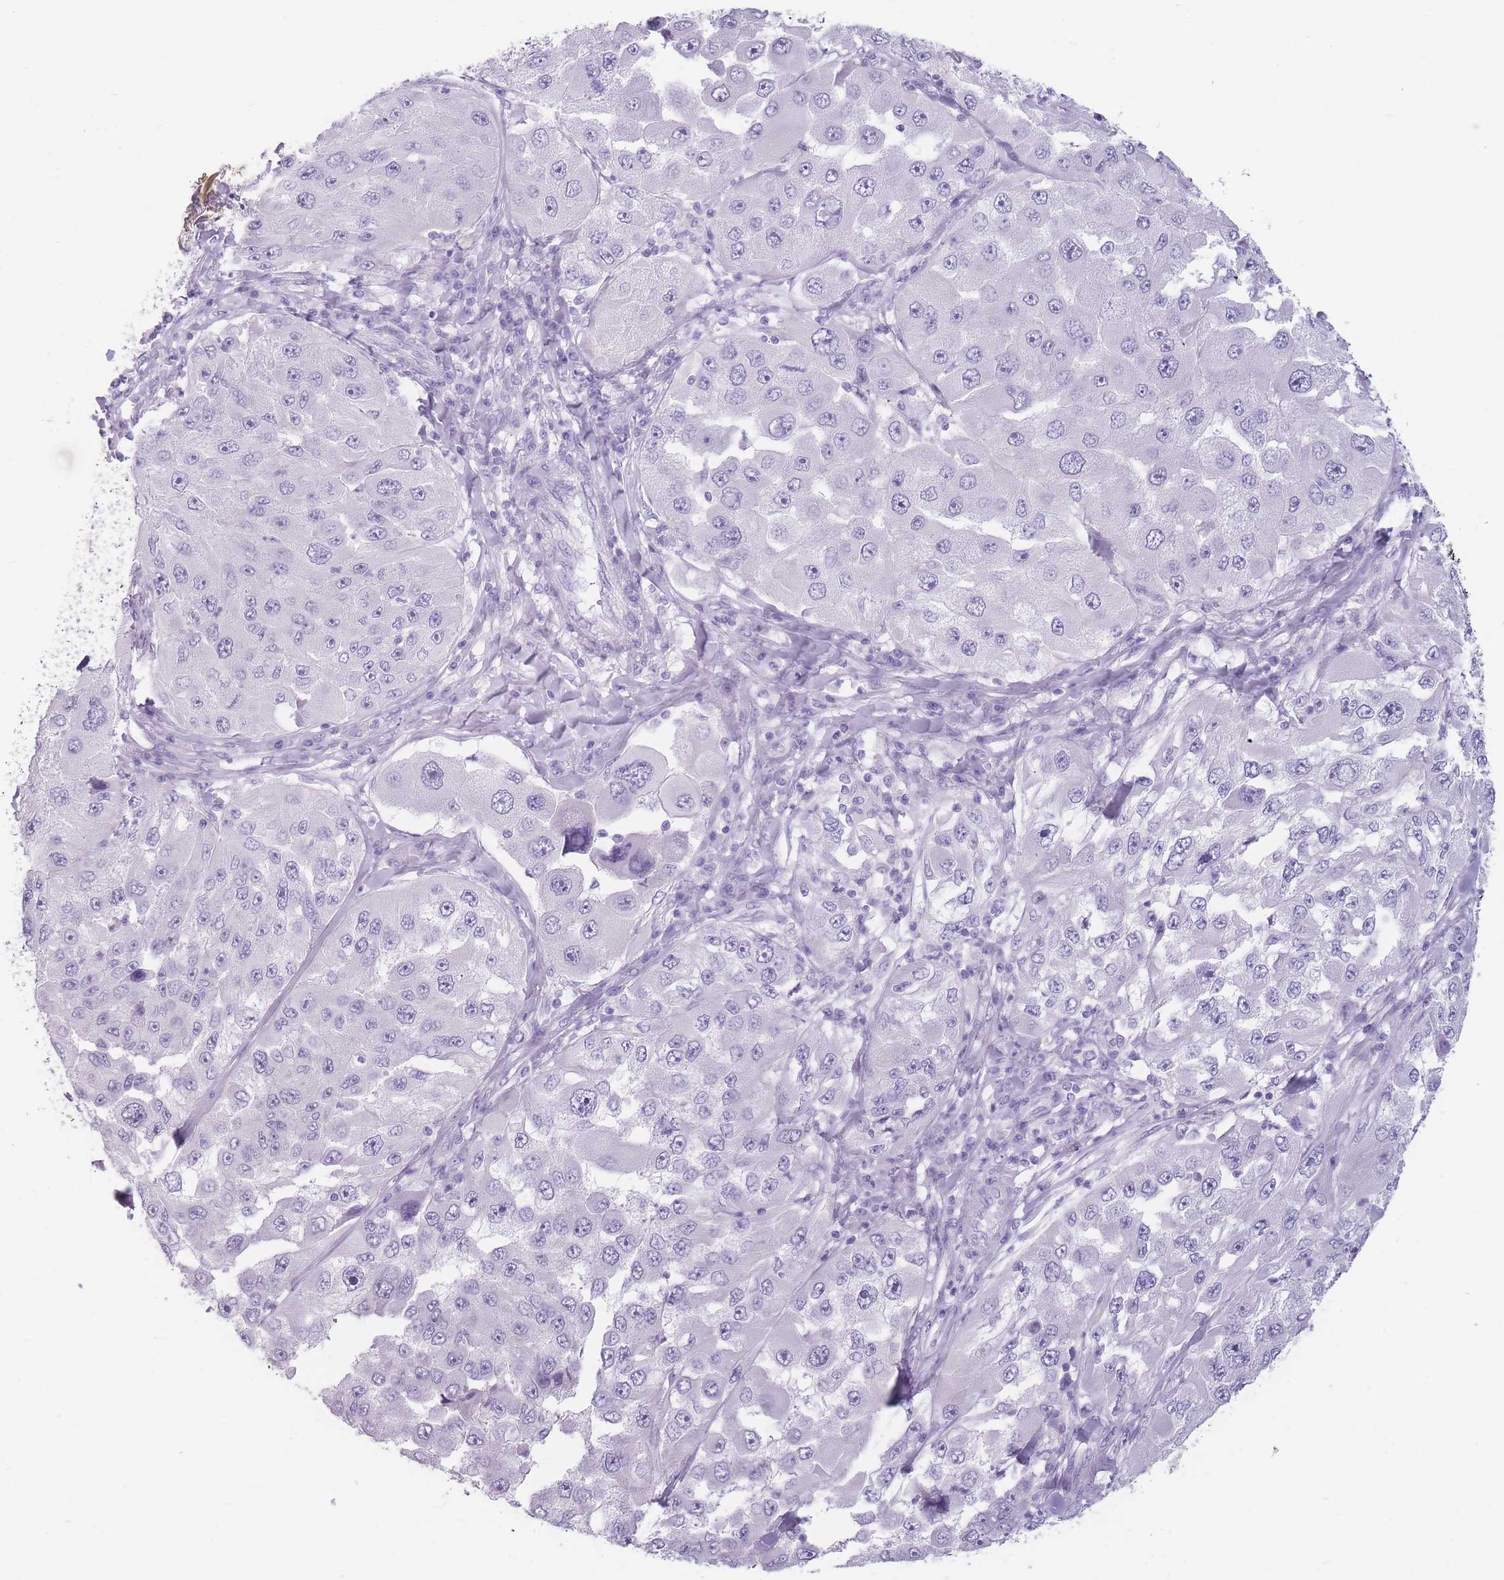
{"staining": {"intensity": "negative", "quantity": "none", "location": "none"}, "tissue": "melanoma", "cell_type": "Tumor cells", "image_type": "cancer", "snomed": [{"axis": "morphology", "description": "Malignant melanoma, Metastatic site"}, {"axis": "topography", "description": "Lymph node"}], "caption": "DAB (3,3'-diaminobenzidine) immunohistochemical staining of malignant melanoma (metastatic site) demonstrates no significant staining in tumor cells.", "gene": "CCNO", "patient": {"sex": "male", "age": 62}}